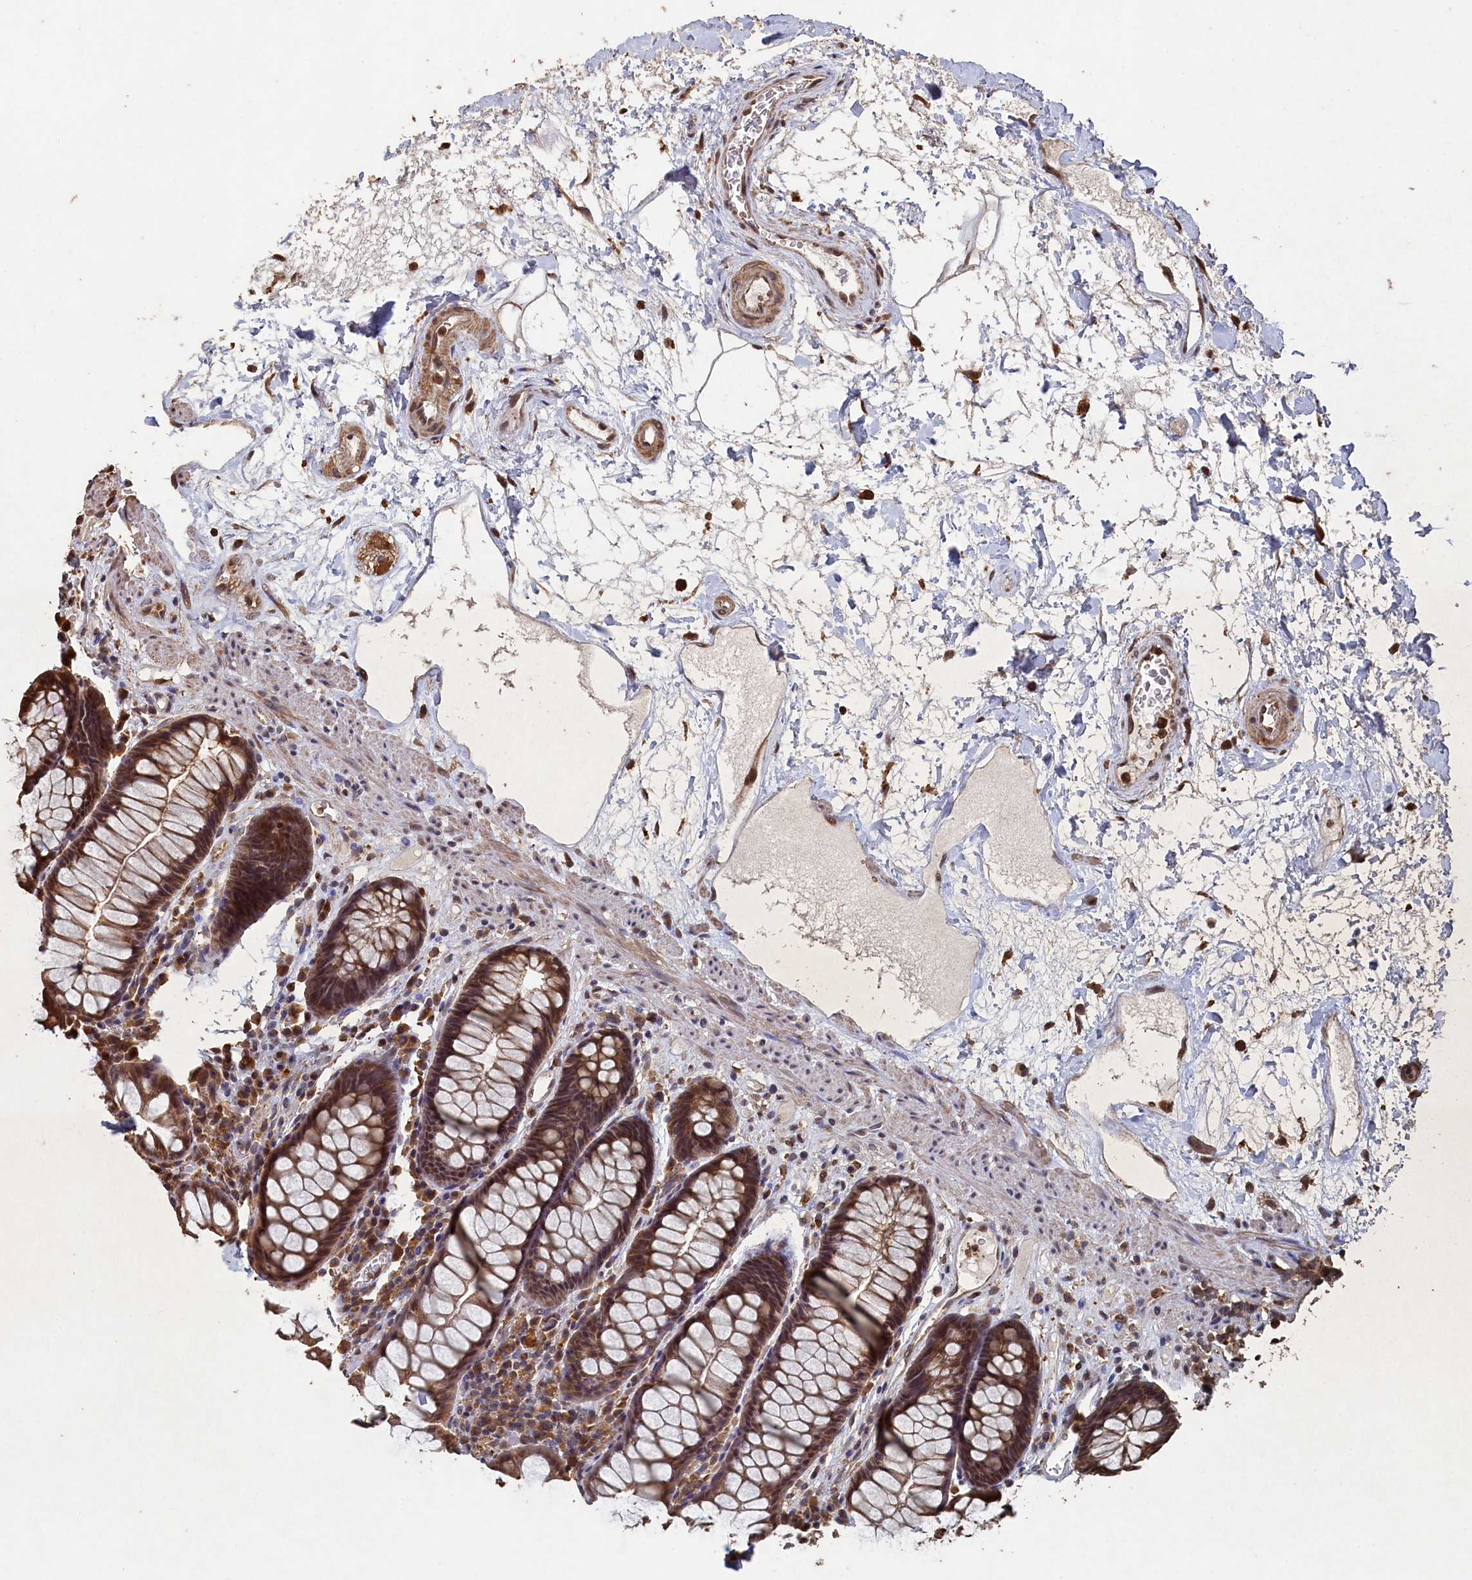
{"staining": {"intensity": "moderate", "quantity": ">75%", "location": "cytoplasmic/membranous"}, "tissue": "rectum", "cell_type": "Glandular cells", "image_type": "normal", "snomed": [{"axis": "morphology", "description": "Normal tissue, NOS"}, {"axis": "topography", "description": "Rectum"}], "caption": "Protein staining reveals moderate cytoplasmic/membranous staining in about >75% of glandular cells in normal rectum. (Stains: DAB in brown, nuclei in blue, Microscopy: brightfield microscopy at high magnification).", "gene": "PIGN", "patient": {"sex": "male", "age": 64}}